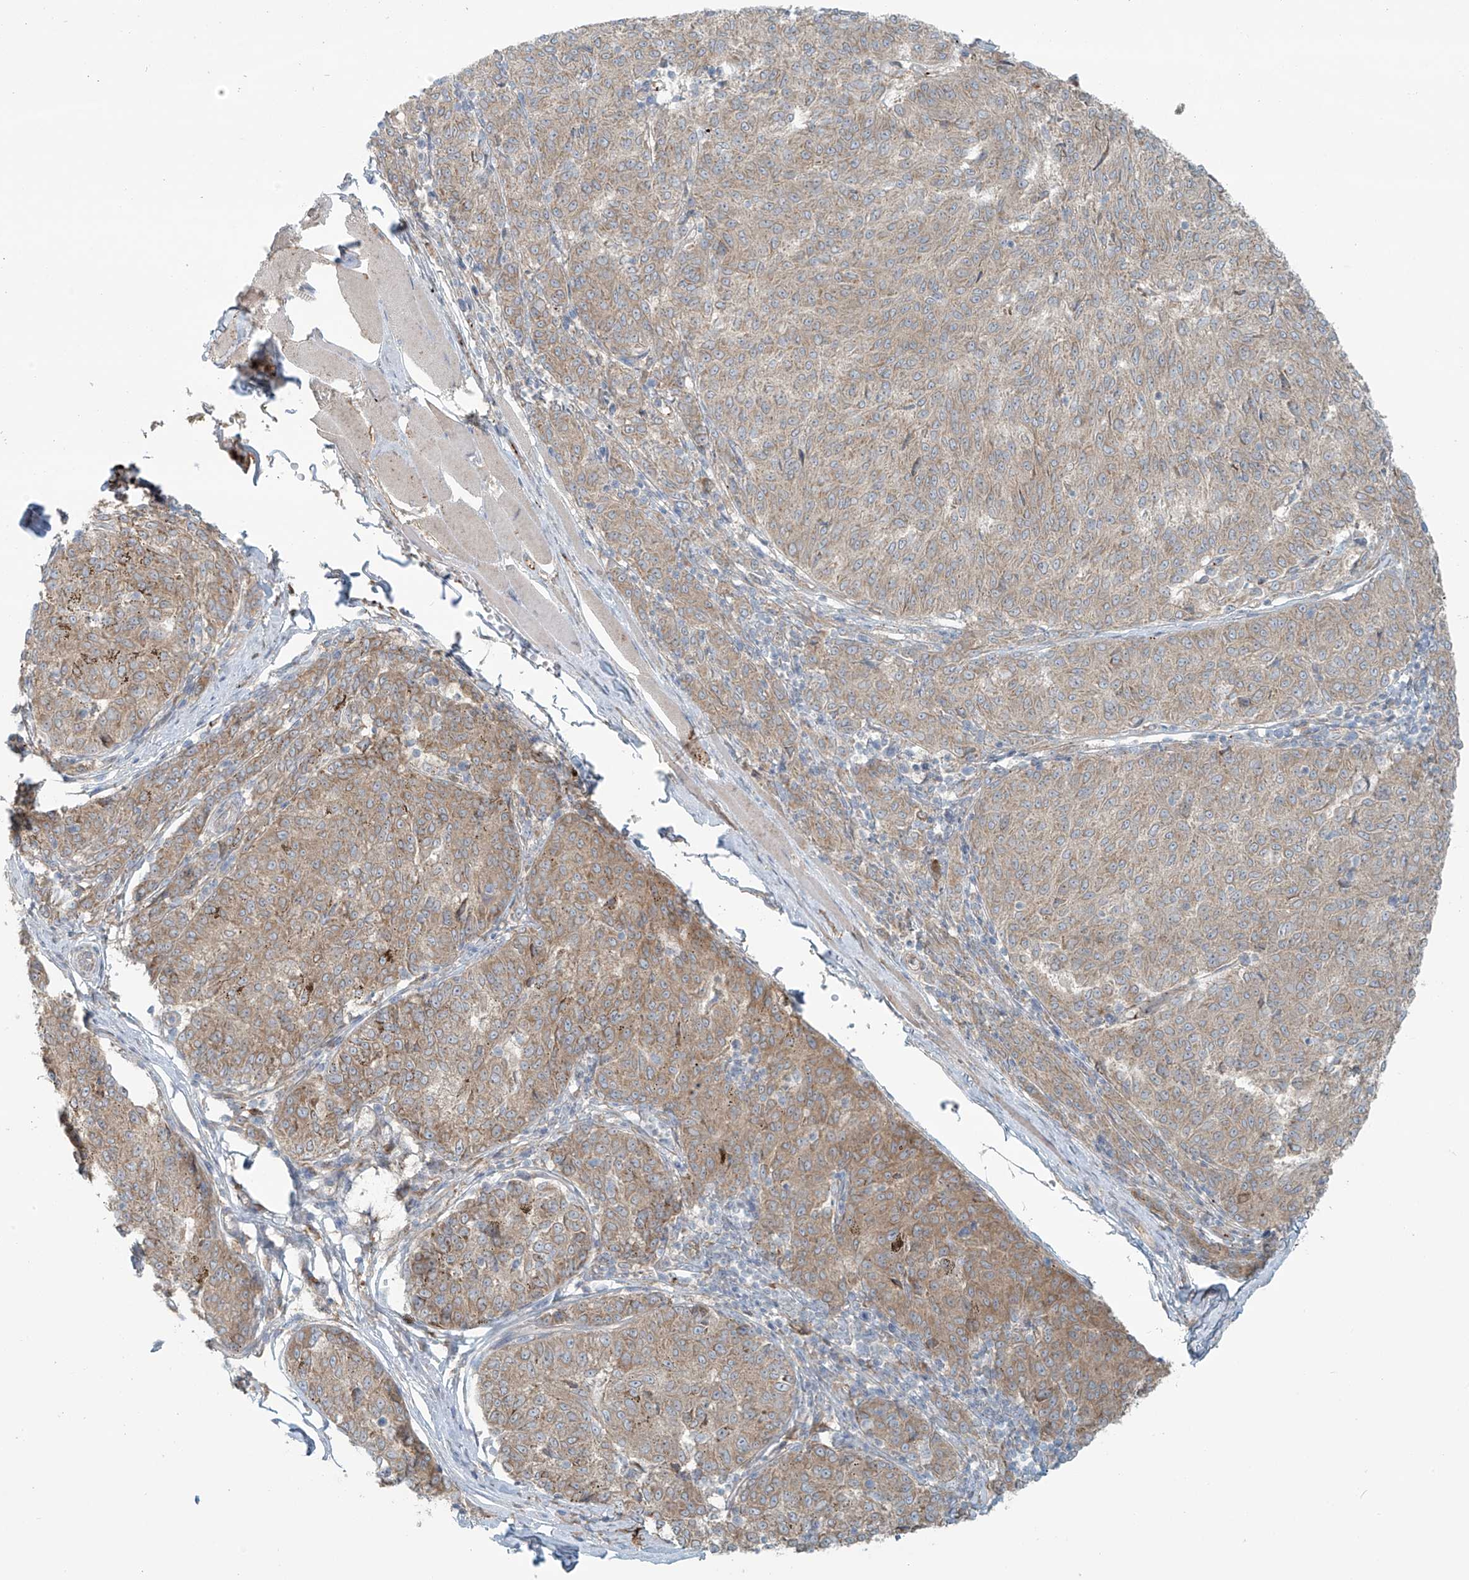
{"staining": {"intensity": "weak", "quantity": "25%-75%", "location": "cytoplasmic/membranous"}, "tissue": "melanoma", "cell_type": "Tumor cells", "image_type": "cancer", "snomed": [{"axis": "morphology", "description": "Malignant melanoma, NOS"}, {"axis": "topography", "description": "Skin"}], "caption": "Malignant melanoma stained for a protein (brown) reveals weak cytoplasmic/membranous positive staining in approximately 25%-75% of tumor cells.", "gene": "LZTS3", "patient": {"sex": "female", "age": 72}}